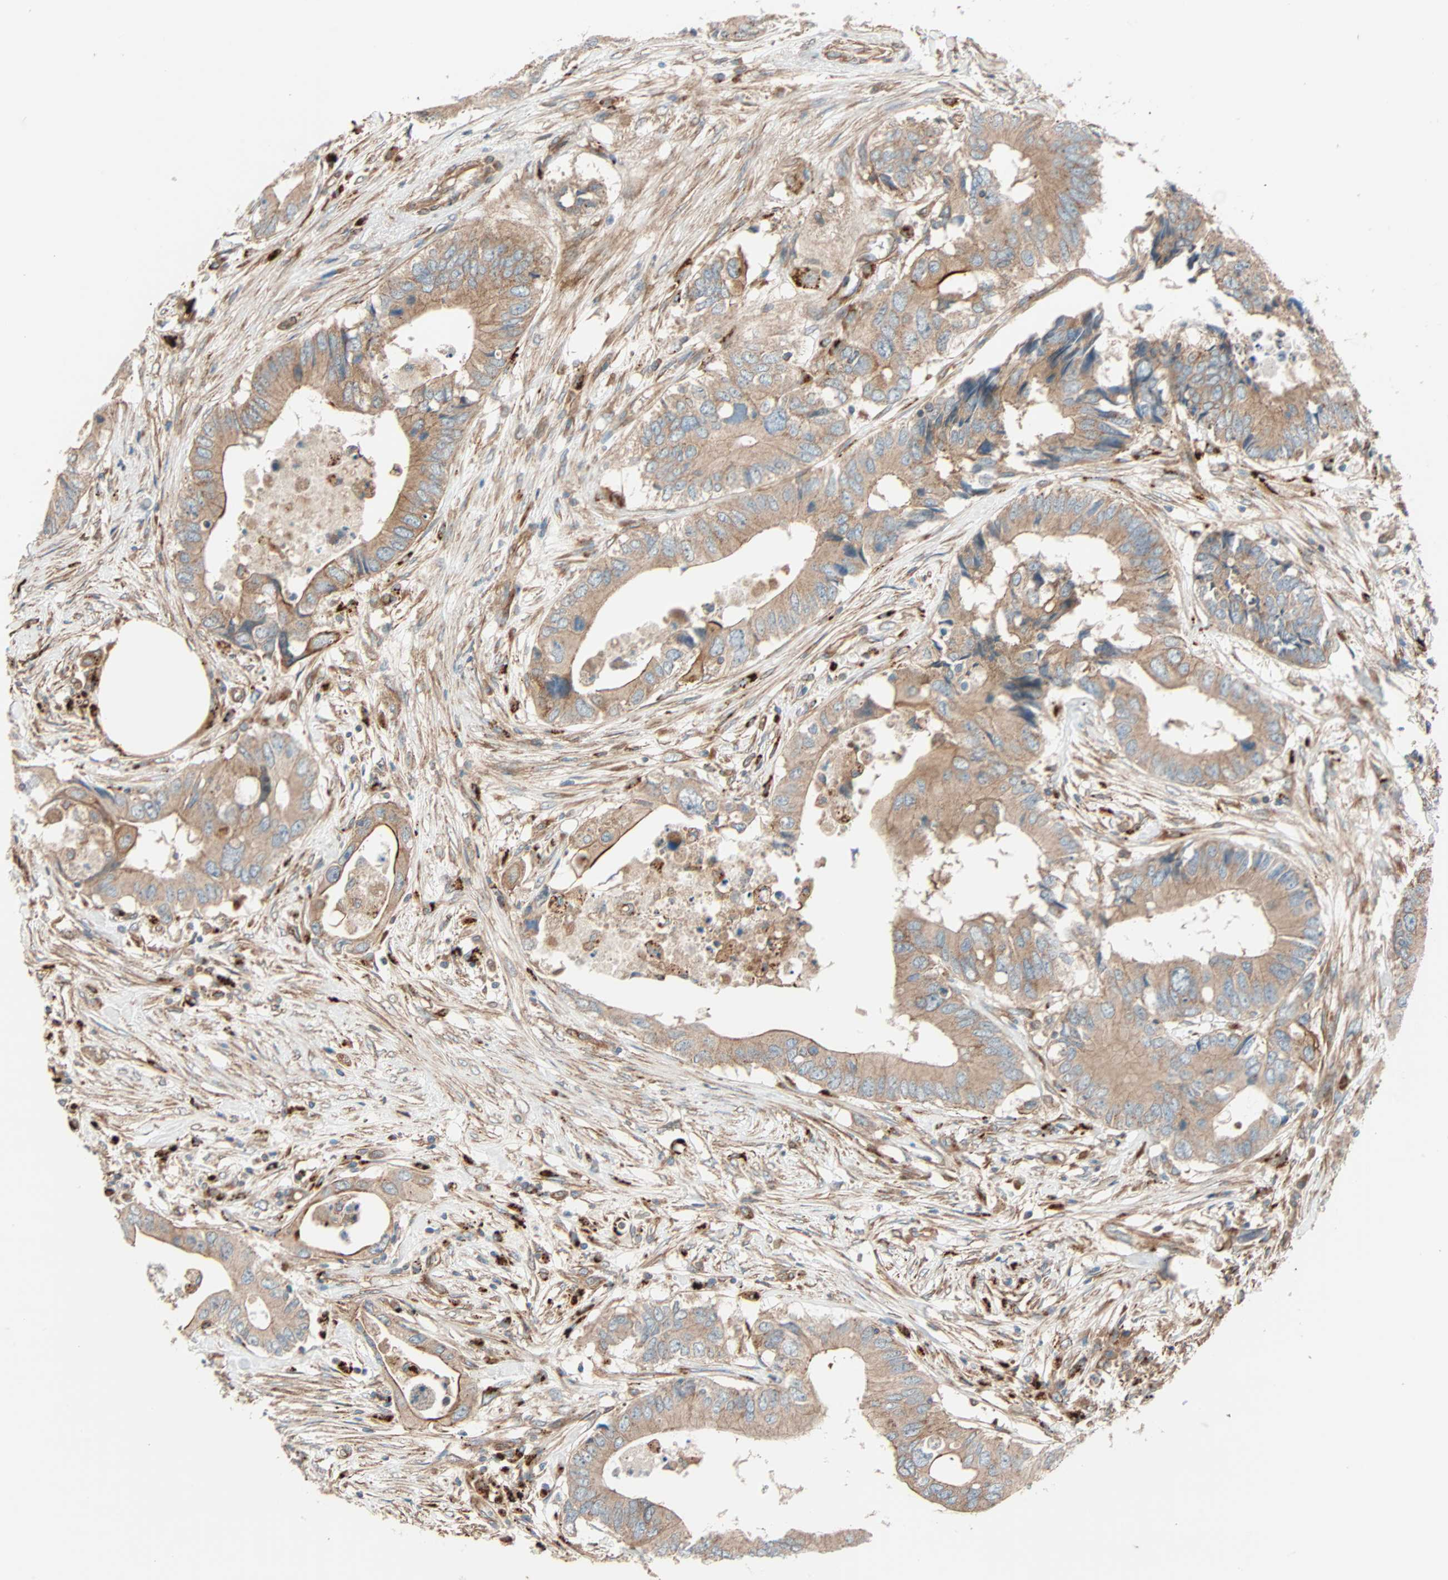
{"staining": {"intensity": "moderate", "quantity": ">75%", "location": "cytoplasmic/membranous"}, "tissue": "colorectal cancer", "cell_type": "Tumor cells", "image_type": "cancer", "snomed": [{"axis": "morphology", "description": "Adenocarcinoma, NOS"}, {"axis": "topography", "description": "Colon"}], "caption": "The micrograph exhibits staining of colorectal cancer, revealing moderate cytoplasmic/membranous protein expression (brown color) within tumor cells. Immunohistochemistry (ihc) stains the protein of interest in brown and the nuclei are stained blue.", "gene": "PHYH", "patient": {"sex": "male", "age": 71}}